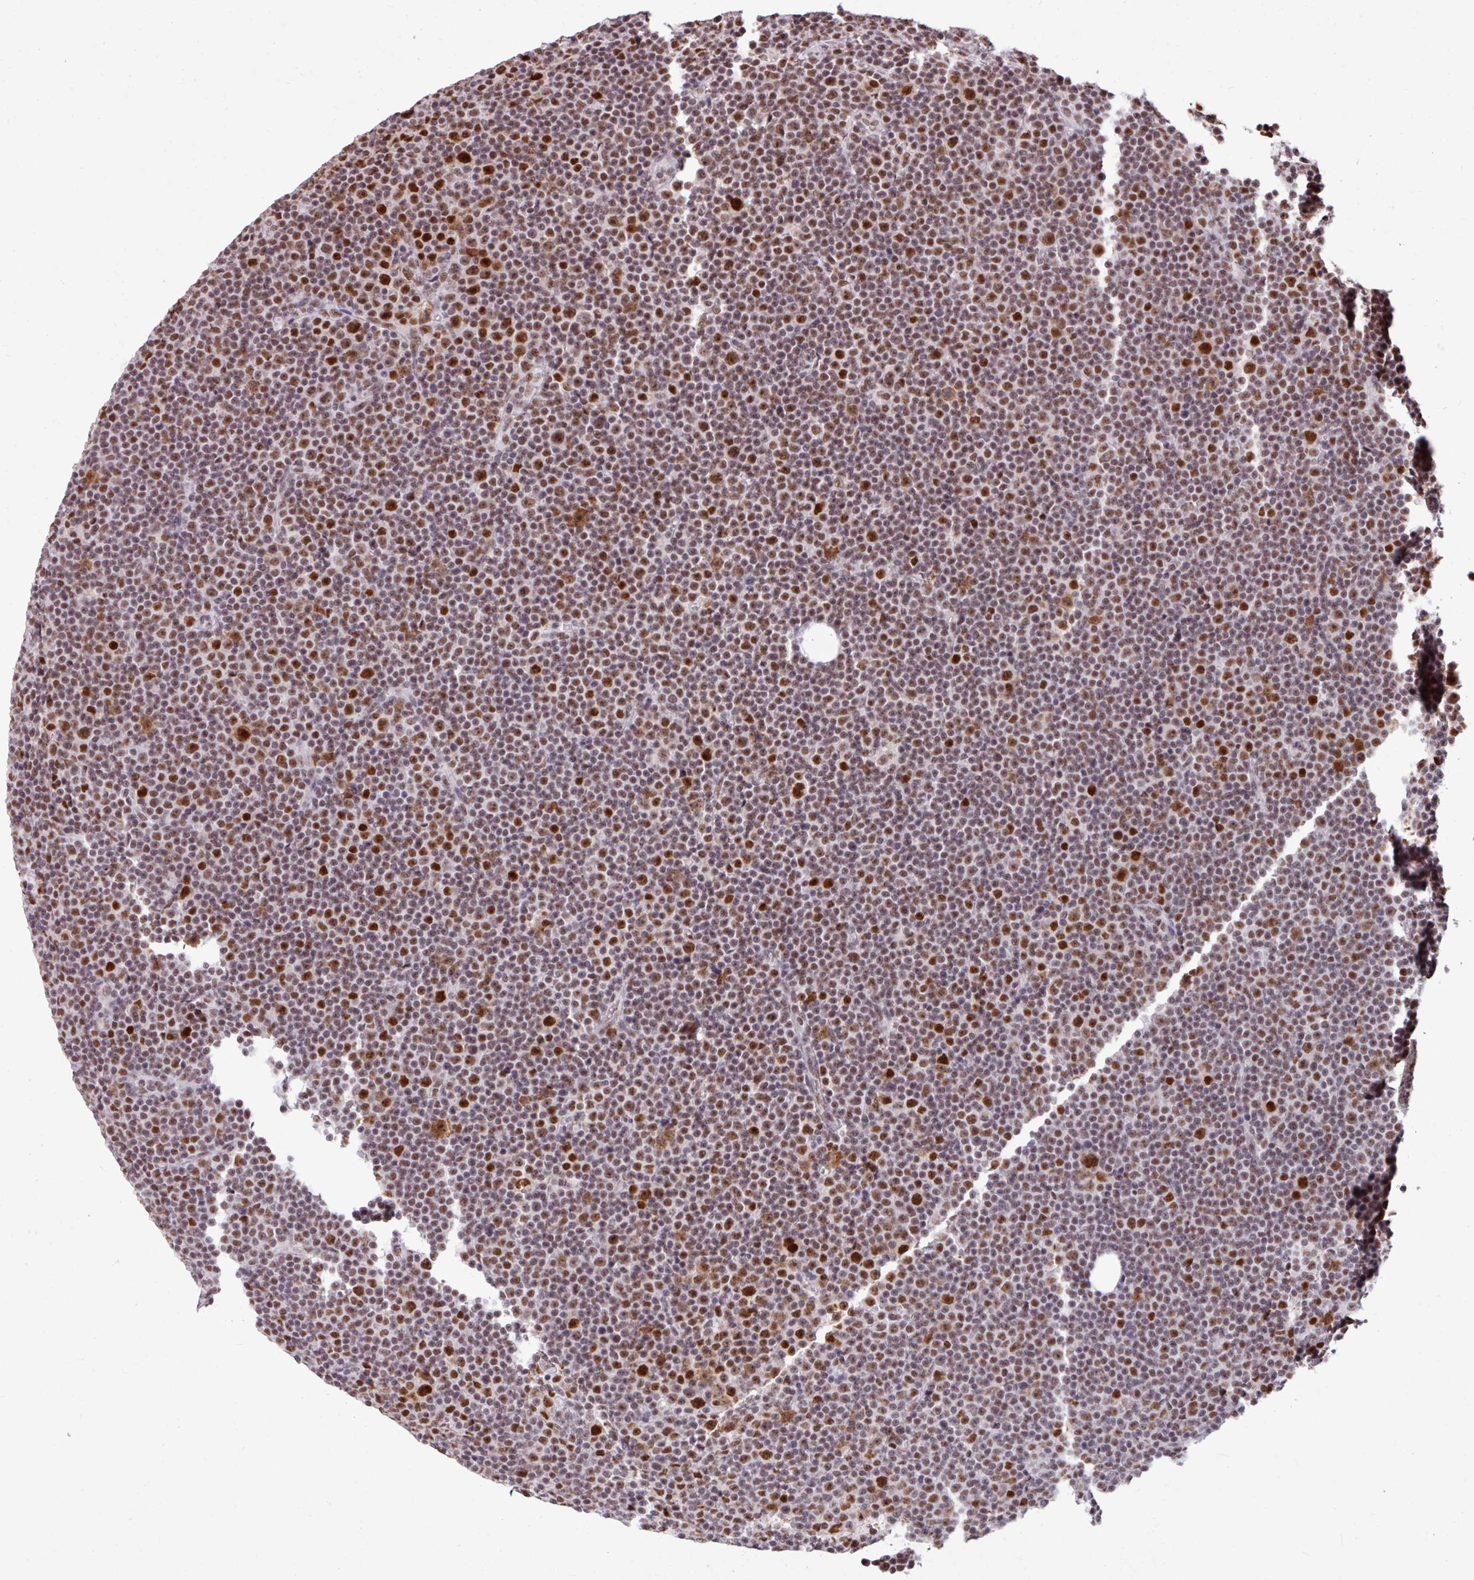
{"staining": {"intensity": "strong", "quantity": "<25%", "location": "nuclear"}, "tissue": "lymphoma", "cell_type": "Tumor cells", "image_type": "cancer", "snomed": [{"axis": "morphology", "description": "Malignant lymphoma, non-Hodgkin's type, Low grade"}, {"axis": "topography", "description": "Lymph node"}], "caption": "Immunohistochemistry image of human lymphoma stained for a protein (brown), which exhibits medium levels of strong nuclear expression in approximately <25% of tumor cells.", "gene": "TDG", "patient": {"sex": "female", "age": 67}}